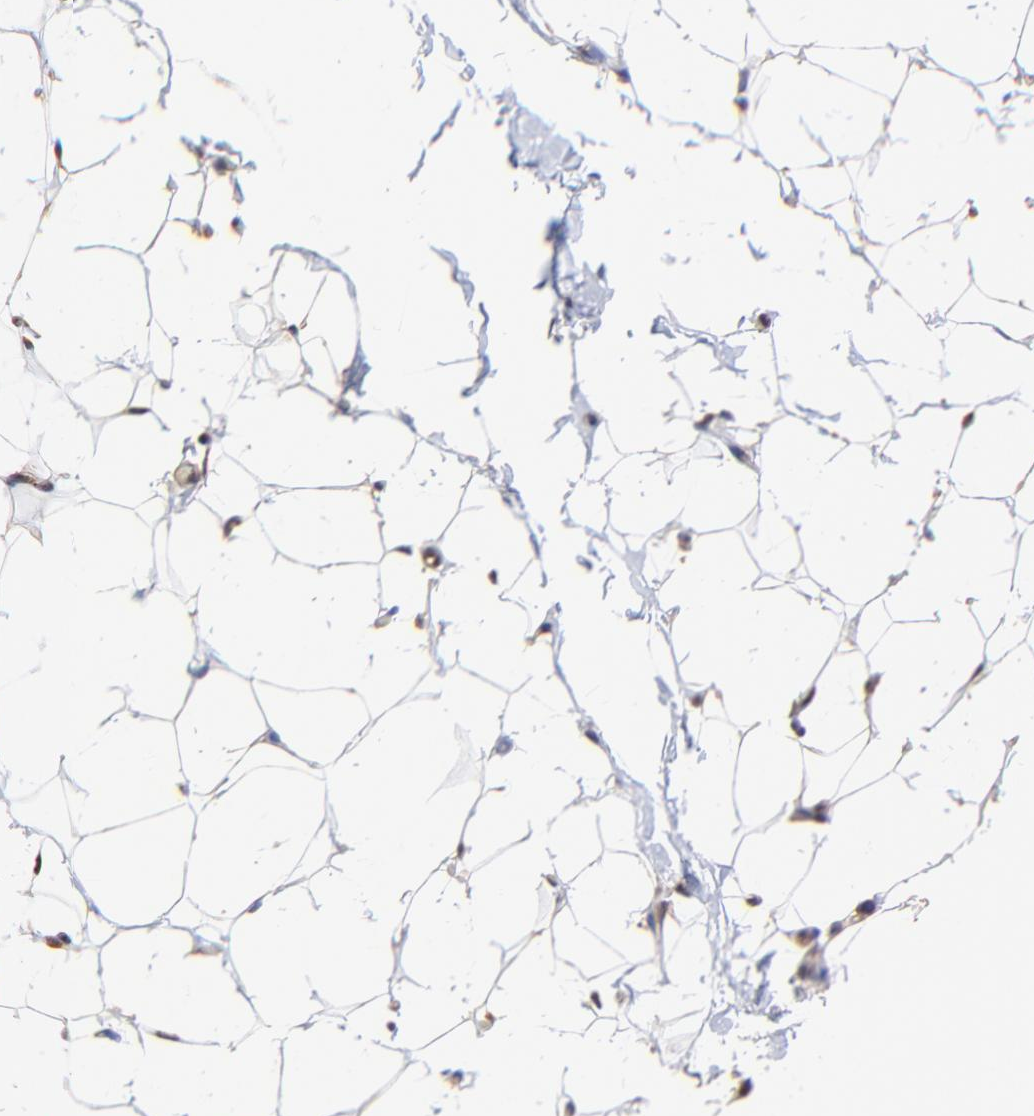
{"staining": {"intensity": "moderate", "quantity": ">75%", "location": "nuclear"}, "tissue": "adipose tissue", "cell_type": "Adipocytes", "image_type": "normal", "snomed": [{"axis": "morphology", "description": "Normal tissue, NOS"}, {"axis": "topography", "description": "Soft tissue"}], "caption": "Immunohistochemistry (IHC) histopathology image of benign adipose tissue: adipose tissue stained using immunohistochemistry reveals medium levels of moderate protein expression localized specifically in the nuclear of adipocytes, appearing as a nuclear brown color.", "gene": "PSMA6", "patient": {"sex": "male", "age": 26}}